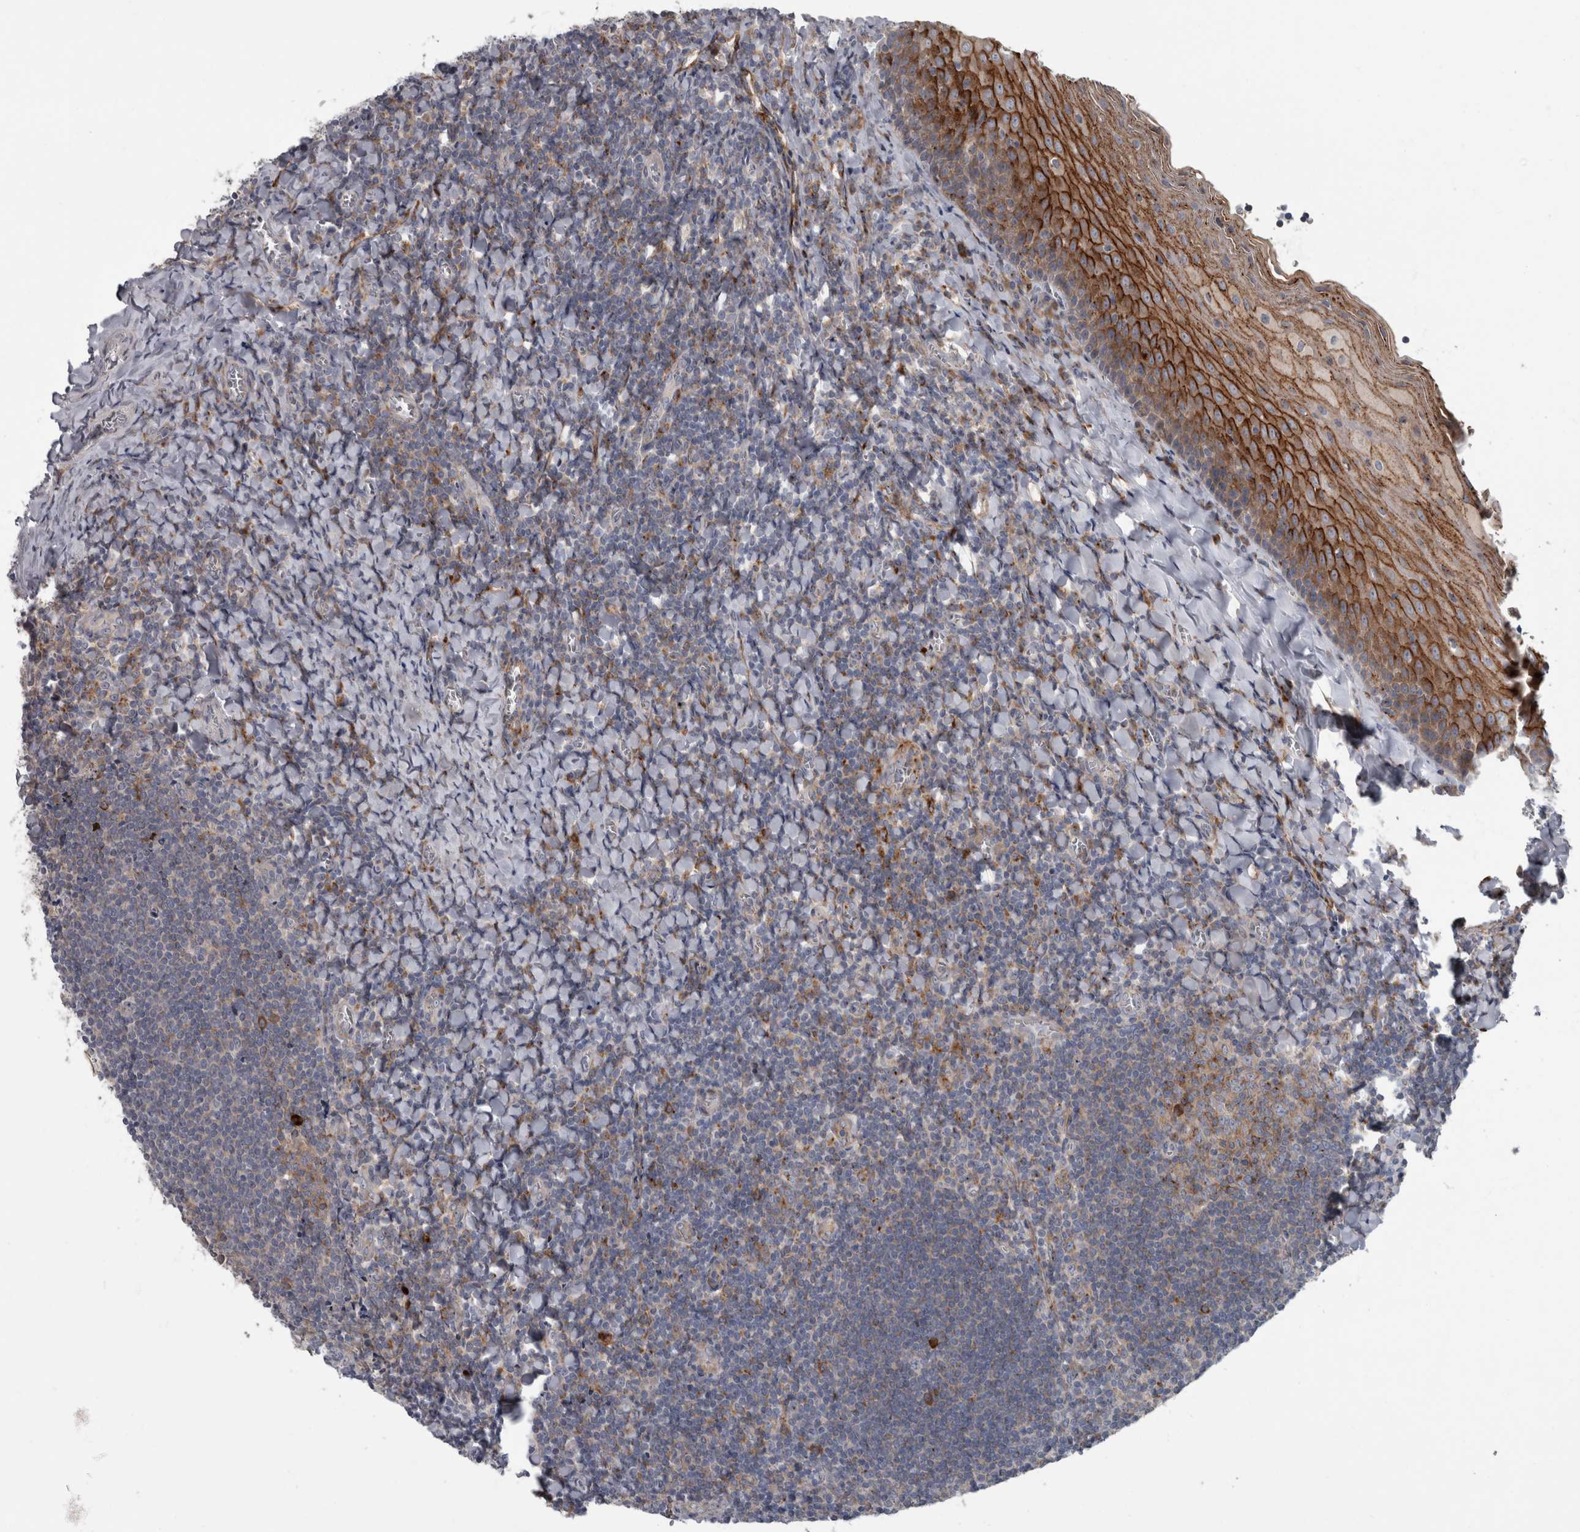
{"staining": {"intensity": "moderate", "quantity": "<25%", "location": "cytoplasmic/membranous"}, "tissue": "tonsil", "cell_type": "Germinal center cells", "image_type": "normal", "snomed": [{"axis": "morphology", "description": "Normal tissue, NOS"}, {"axis": "topography", "description": "Tonsil"}], "caption": "Moderate cytoplasmic/membranous protein expression is seen in about <25% of germinal center cells in tonsil.", "gene": "CDC42BPG", "patient": {"sex": "male", "age": 27}}